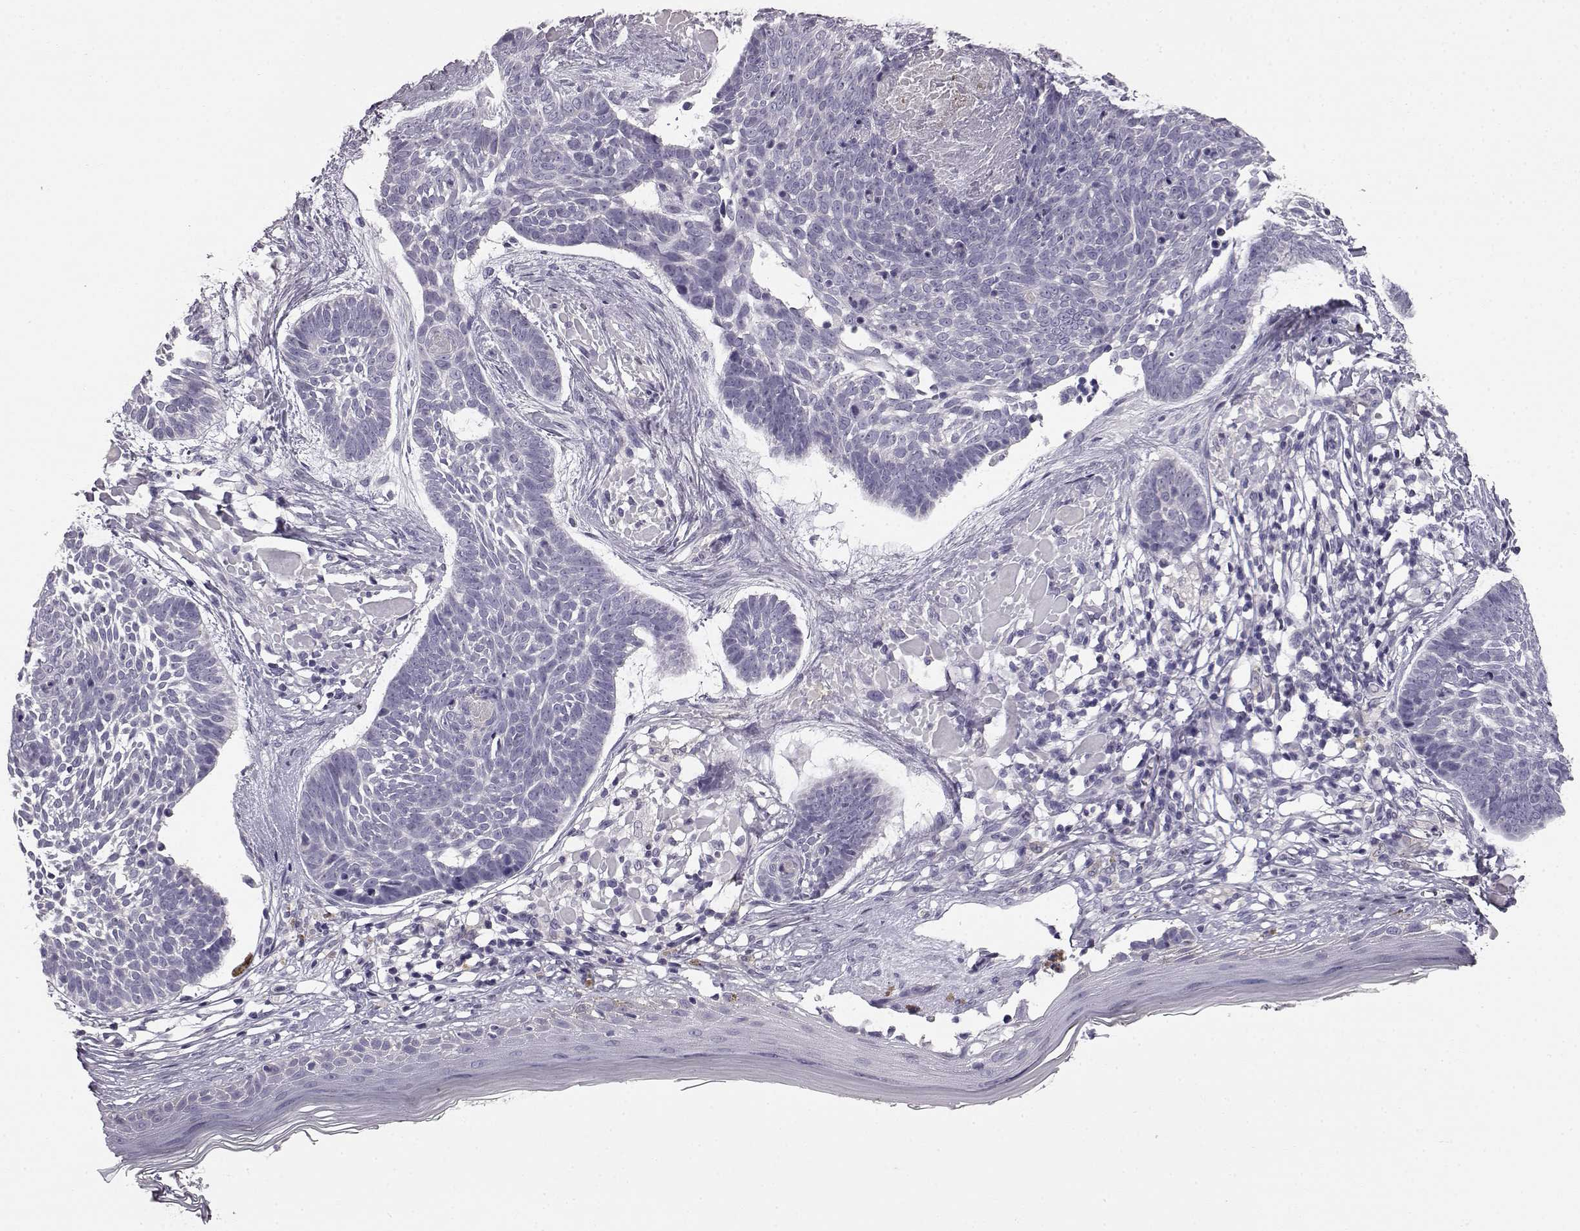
{"staining": {"intensity": "negative", "quantity": "none", "location": "none"}, "tissue": "skin cancer", "cell_type": "Tumor cells", "image_type": "cancer", "snomed": [{"axis": "morphology", "description": "Basal cell carcinoma"}, {"axis": "topography", "description": "Skin"}], "caption": "Tumor cells show no significant protein positivity in basal cell carcinoma (skin). (Brightfield microscopy of DAB (3,3'-diaminobenzidine) immunohistochemistry at high magnification).", "gene": "KRT85", "patient": {"sex": "male", "age": 85}}